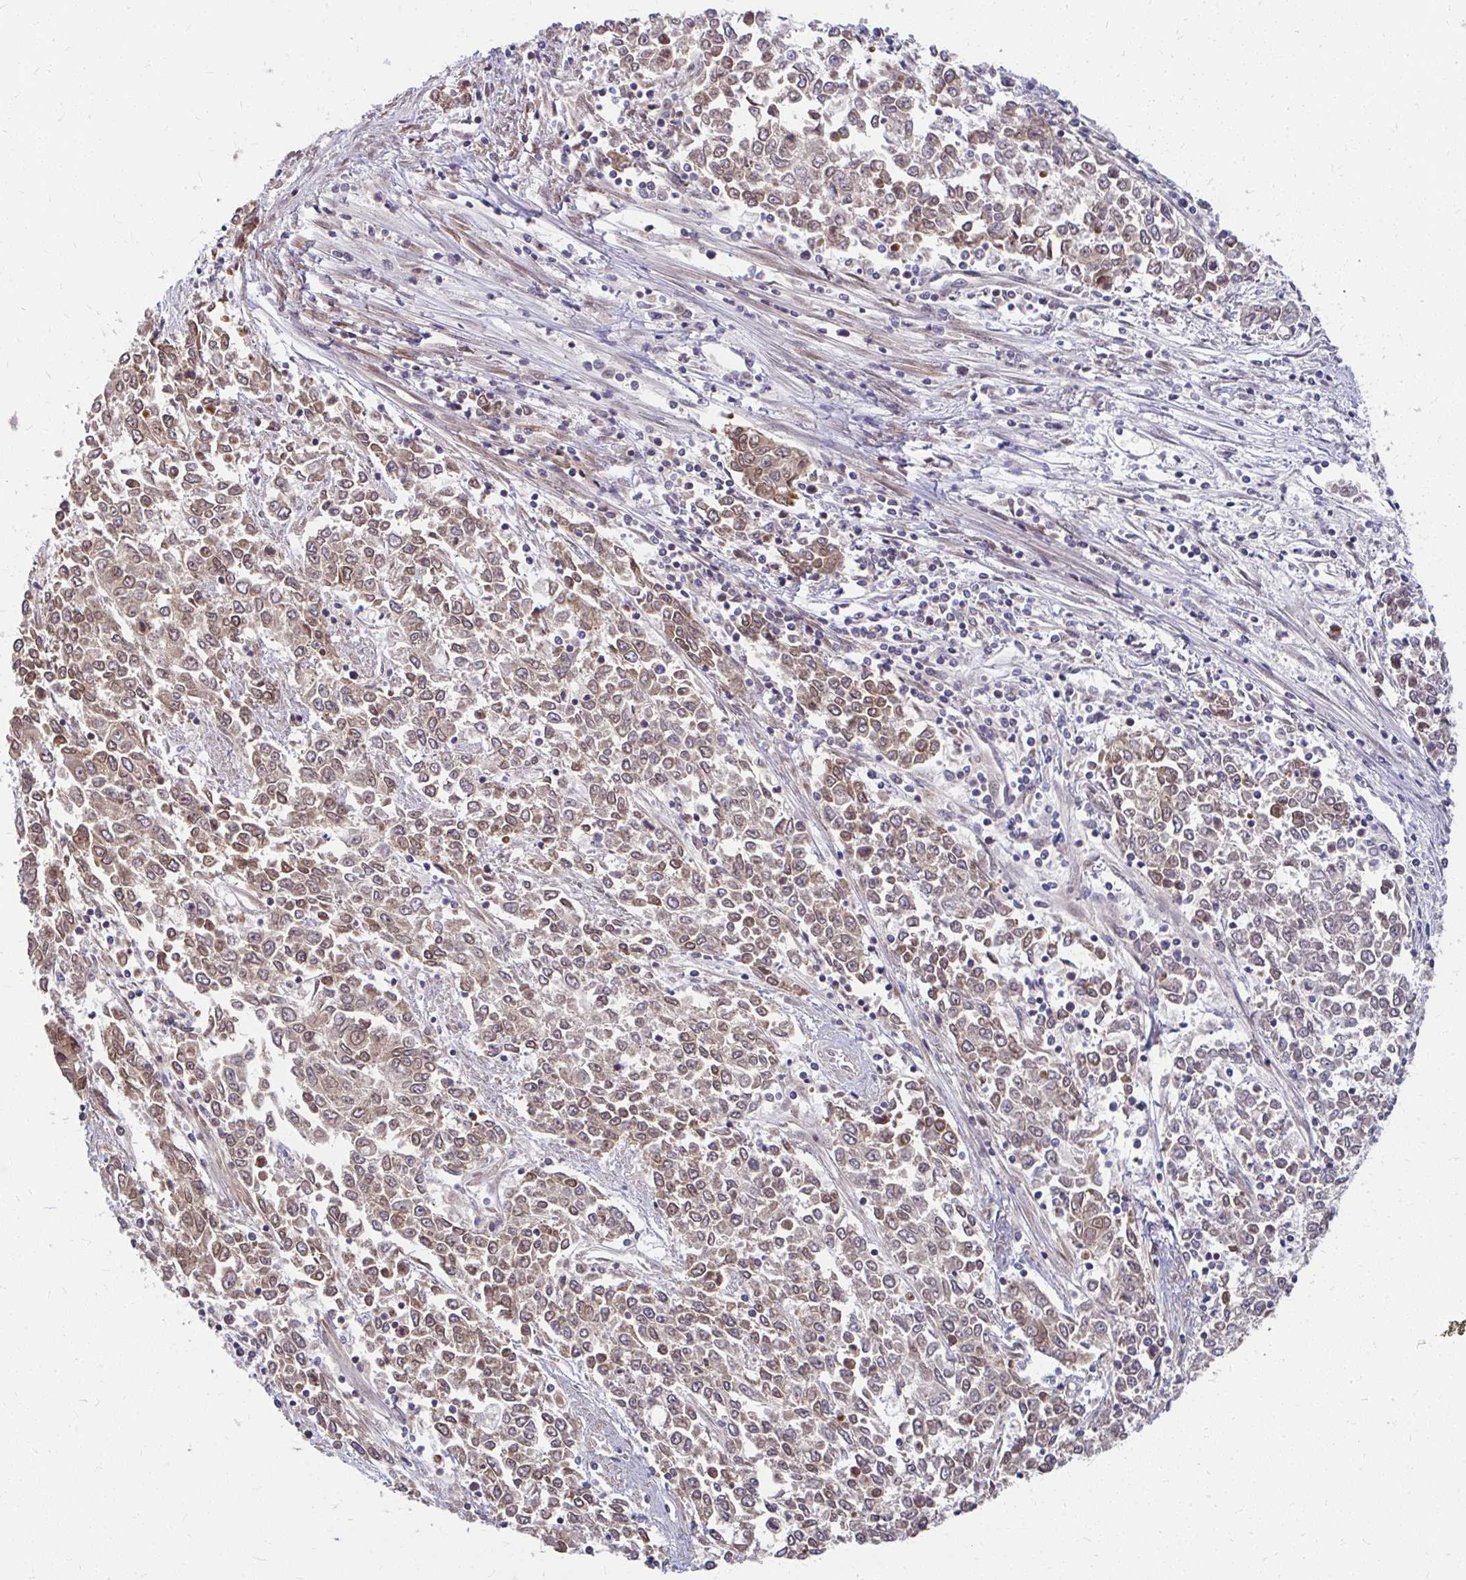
{"staining": {"intensity": "weak", "quantity": ">75%", "location": "cytoplasmic/membranous,nuclear"}, "tissue": "endometrial cancer", "cell_type": "Tumor cells", "image_type": "cancer", "snomed": [{"axis": "morphology", "description": "Adenocarcinoma, NOS"}, {"axis": "topography", "description": "Endometrium"}], "caption": "A histopathology image of human adenocarcinoma (endometrial) stained for a protein shows weak cytoplasmic/membranous and nuclear brown staining in tumor cells.", "gene": "XPO1", "patient": {"sex": "female", "age": 50}}